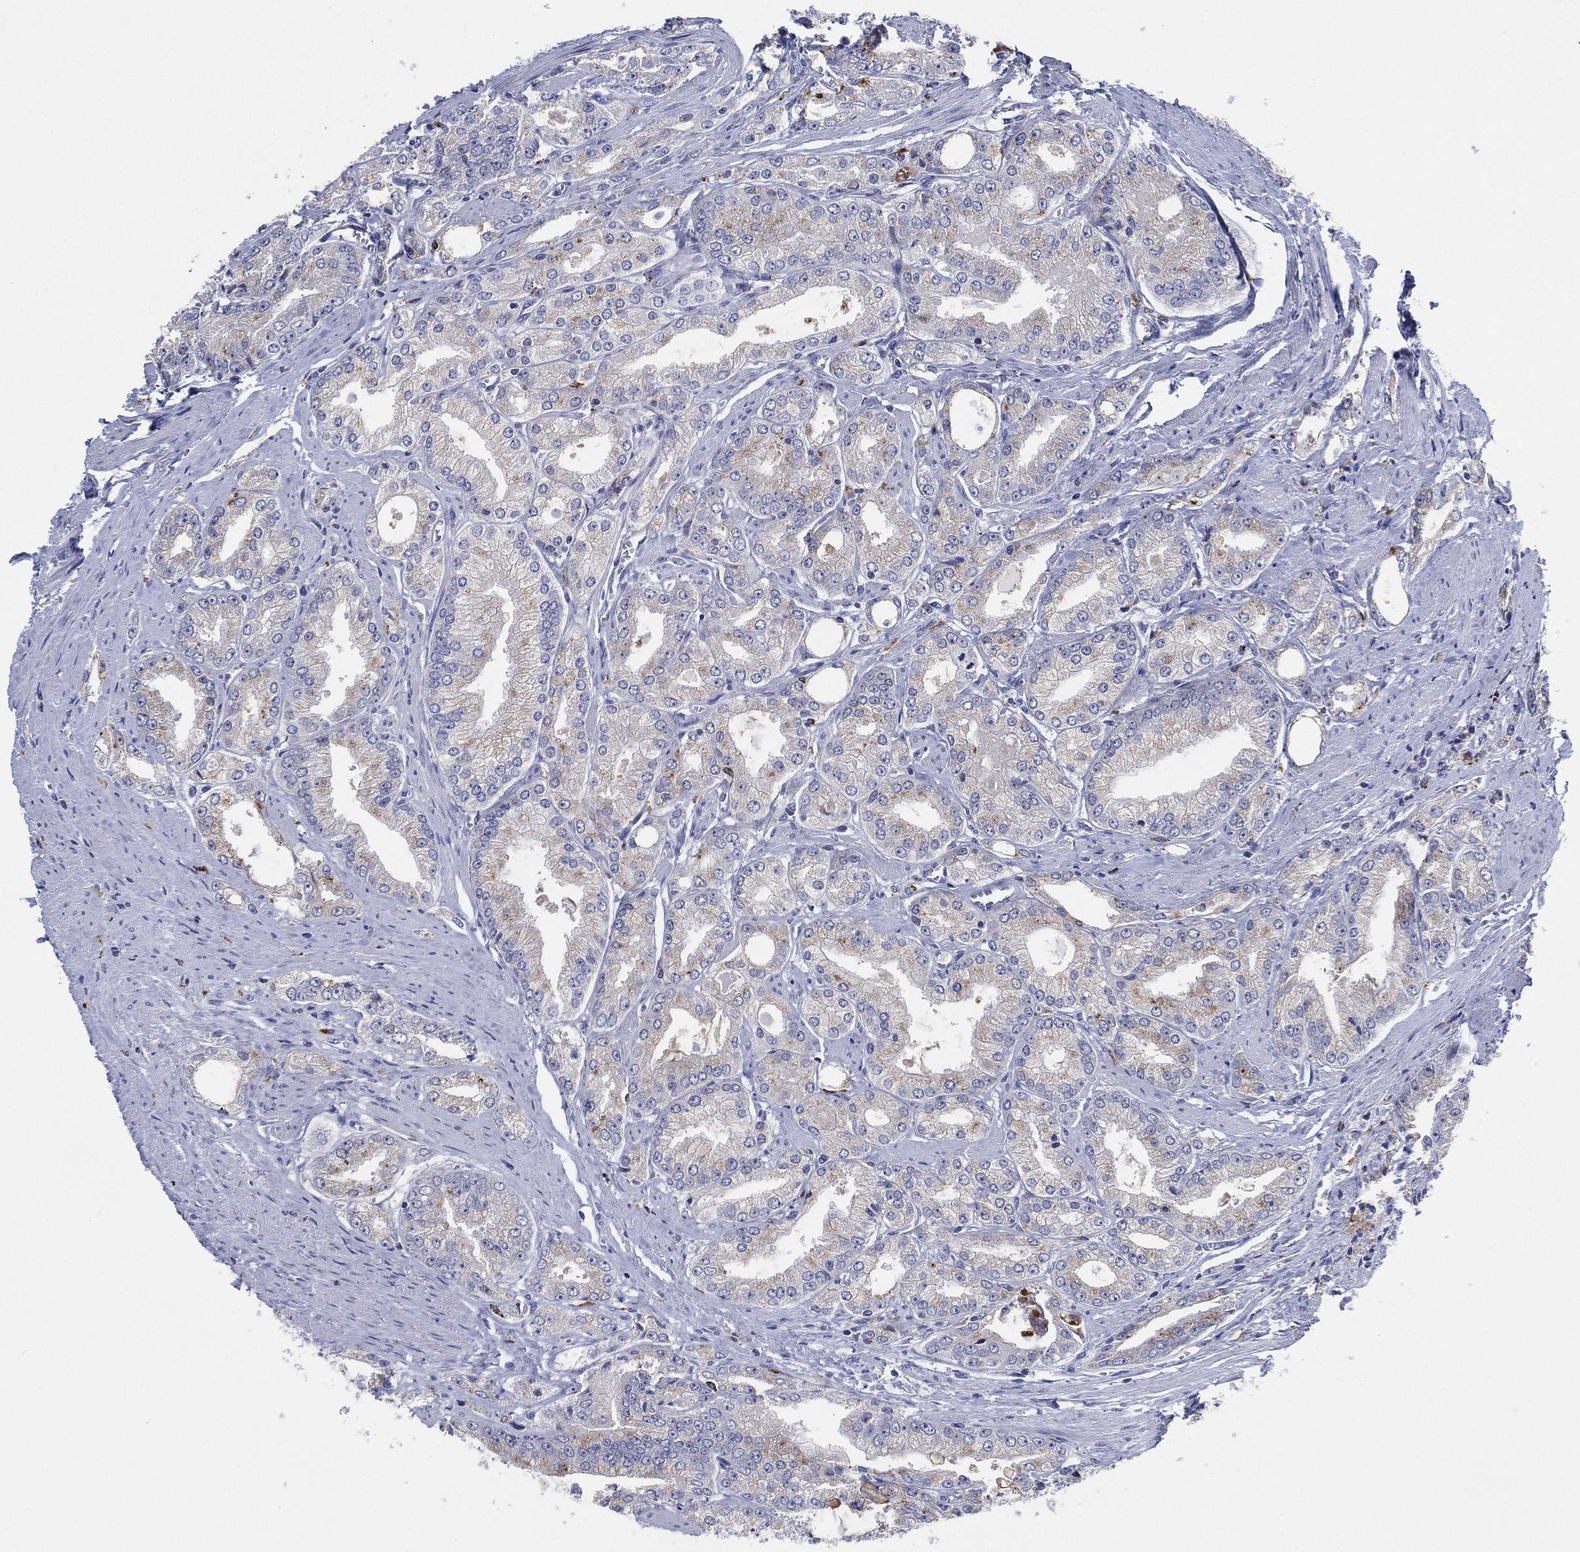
{"staining": {"intensity": "weak", "quantity": "<25%", "location": "cytoplasmic/membranous"}, "tissue": "prostate cancer", "cell_type": "Tumor cells", "image_type": "cancer", "snomed": [{"axis": "morphology", "description": "Adenocarcinoma, NOS"}, {"axis": "morphology", "description": "Adenocarcinoma, High grade"}, {"axis": "topography", "description": "Prostate"}], "caption": "Tumor cells are negative for brown protein staining in prostate adenocarcinoma (high-grade).", "gene": "GALNS", "patient": {"sex": "male", "age": 70}}